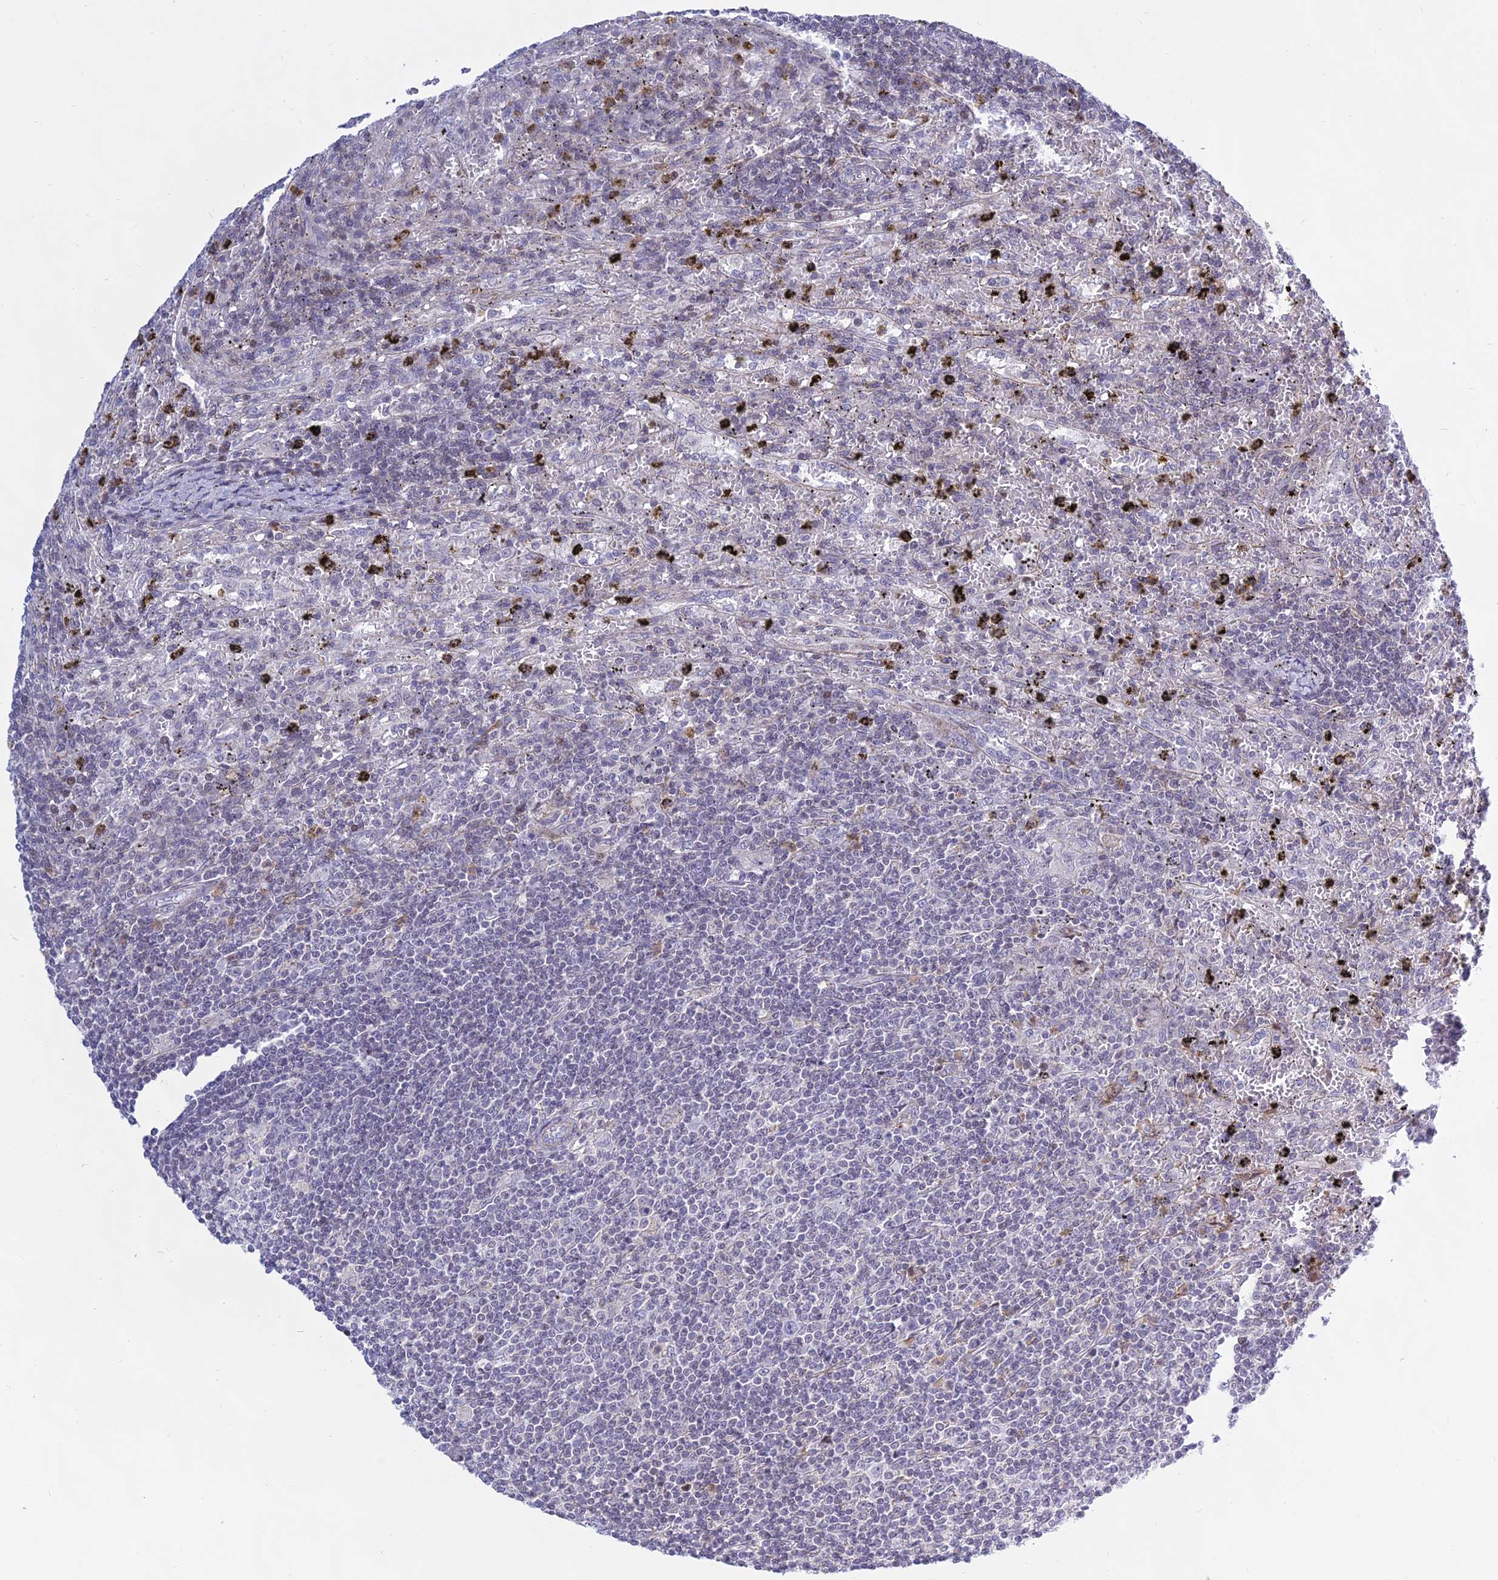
{"staining": {"intensity": "negative", "quantity": "none", "location": "none"}, "tissue": "lymphoma", "cell_type": "Tumor cells", "image_type": "cancer", "snomed": [{"axis": "morphology", "description": "Malignant lymphoma, non-Hodgkin's type, Low grade"}, {"axis": "topography", "description": "Spleen"}], "caption": "Photomicrograph shows no significant protein staining in tumor cells of malignant lymphoma, non-Hodgkin's type (low-grade).", "gene": "KRR1", "patient": {"sex": "male", "age": 76}}